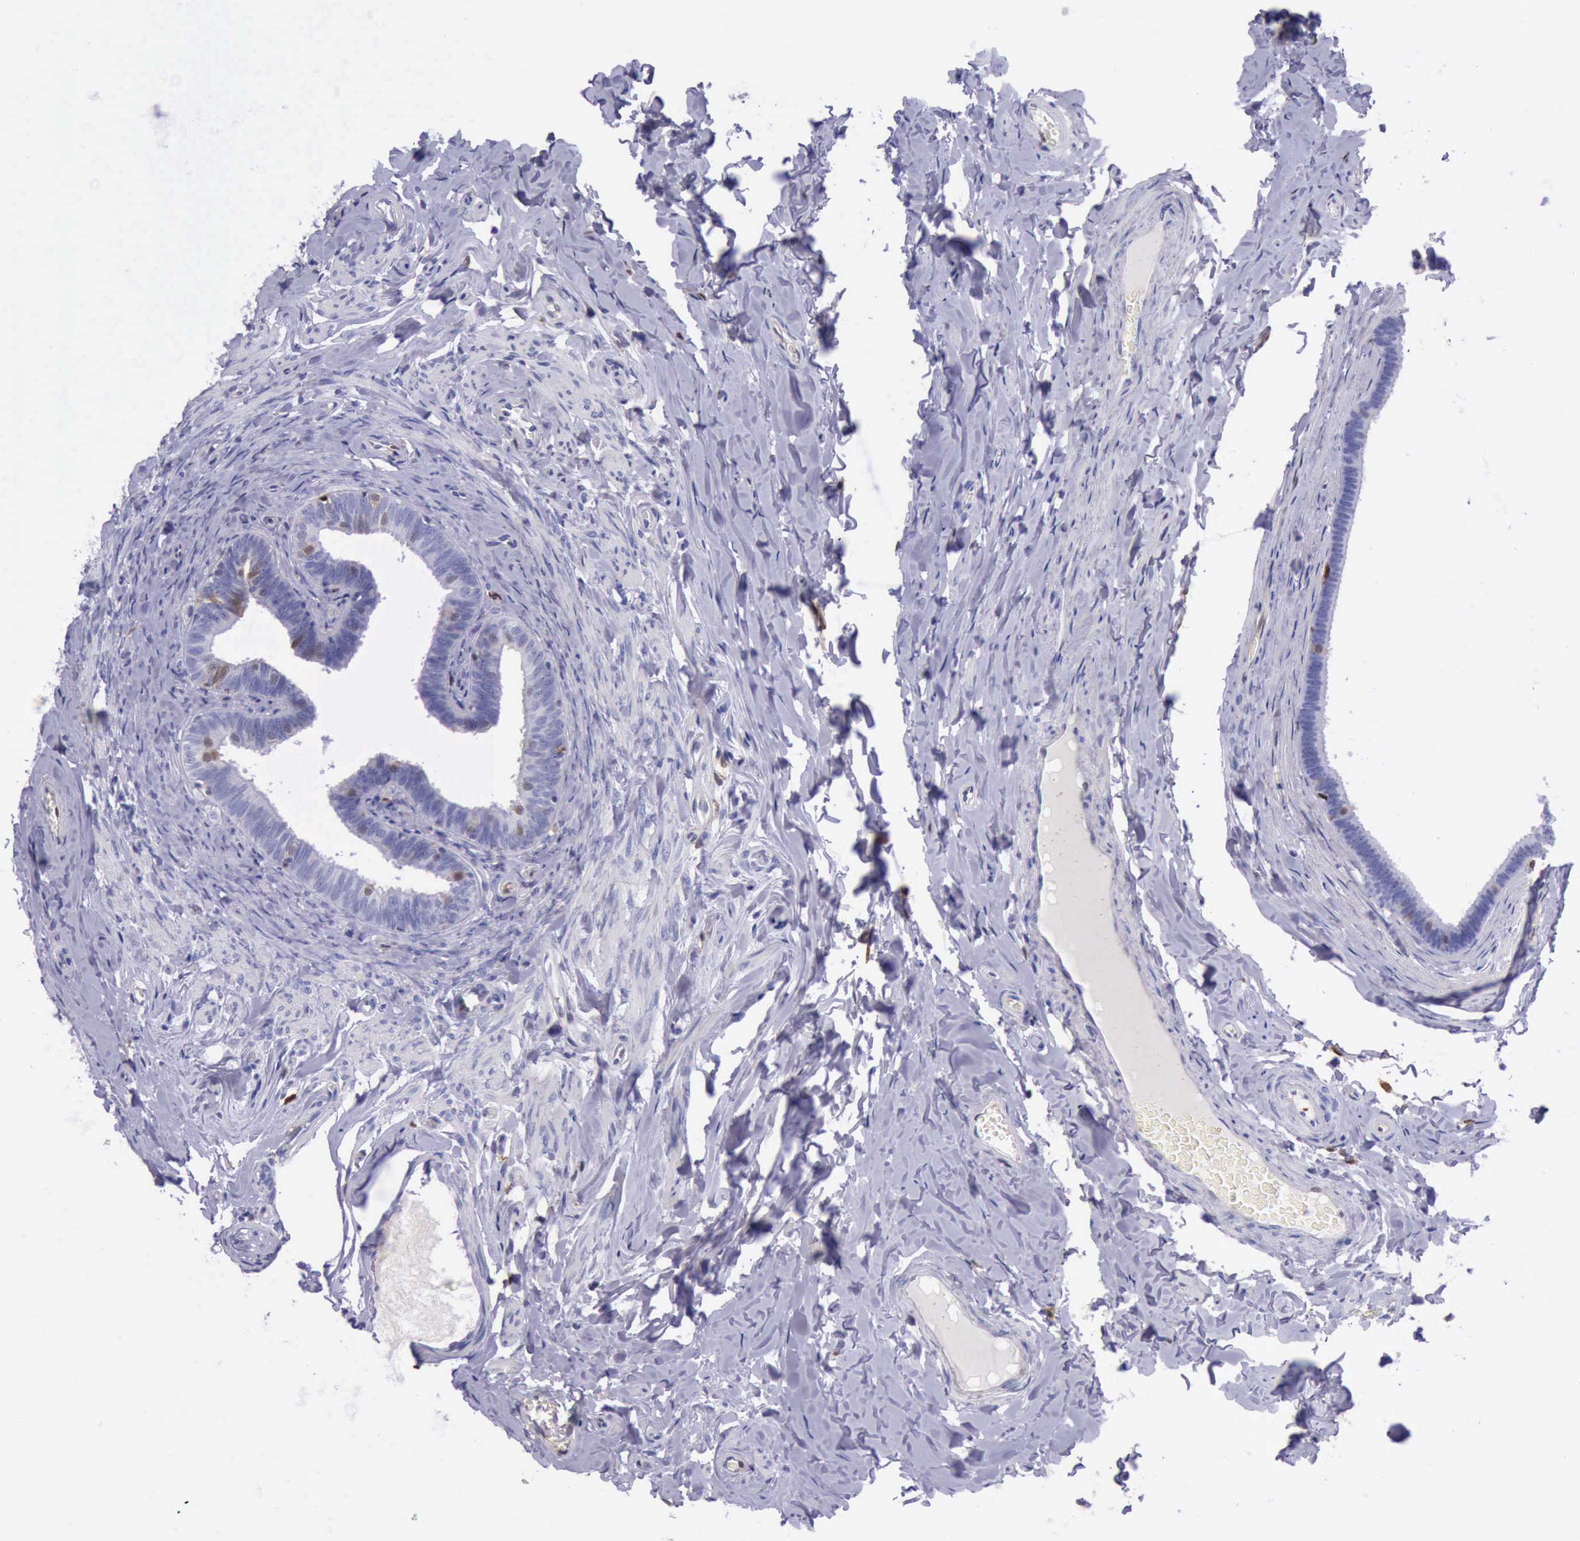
{"staining": {"intensity": "weak", "quantity": "<25%", "location": "cytoplasmic/membranous"}, "tissue": "epididymis", "cell_type": "Glandular cells", "image_type": "normal", "snomed": [{"axis": "morphology", "description": "Normal tissue, NOS"}, {"axis": "topography", "description": "Epididymis"}], "caption": "A high-resolution image shows IHC staining of benign epididymis, which displays no significant staining in glandular cells. (Brightfield microscopy of DAB (3,3'-diaminobenzidine) immunohistochemistry (IHC) at high magnification).", "gene": "TYMP", "patient": {"sex": "male", "age": 26}}